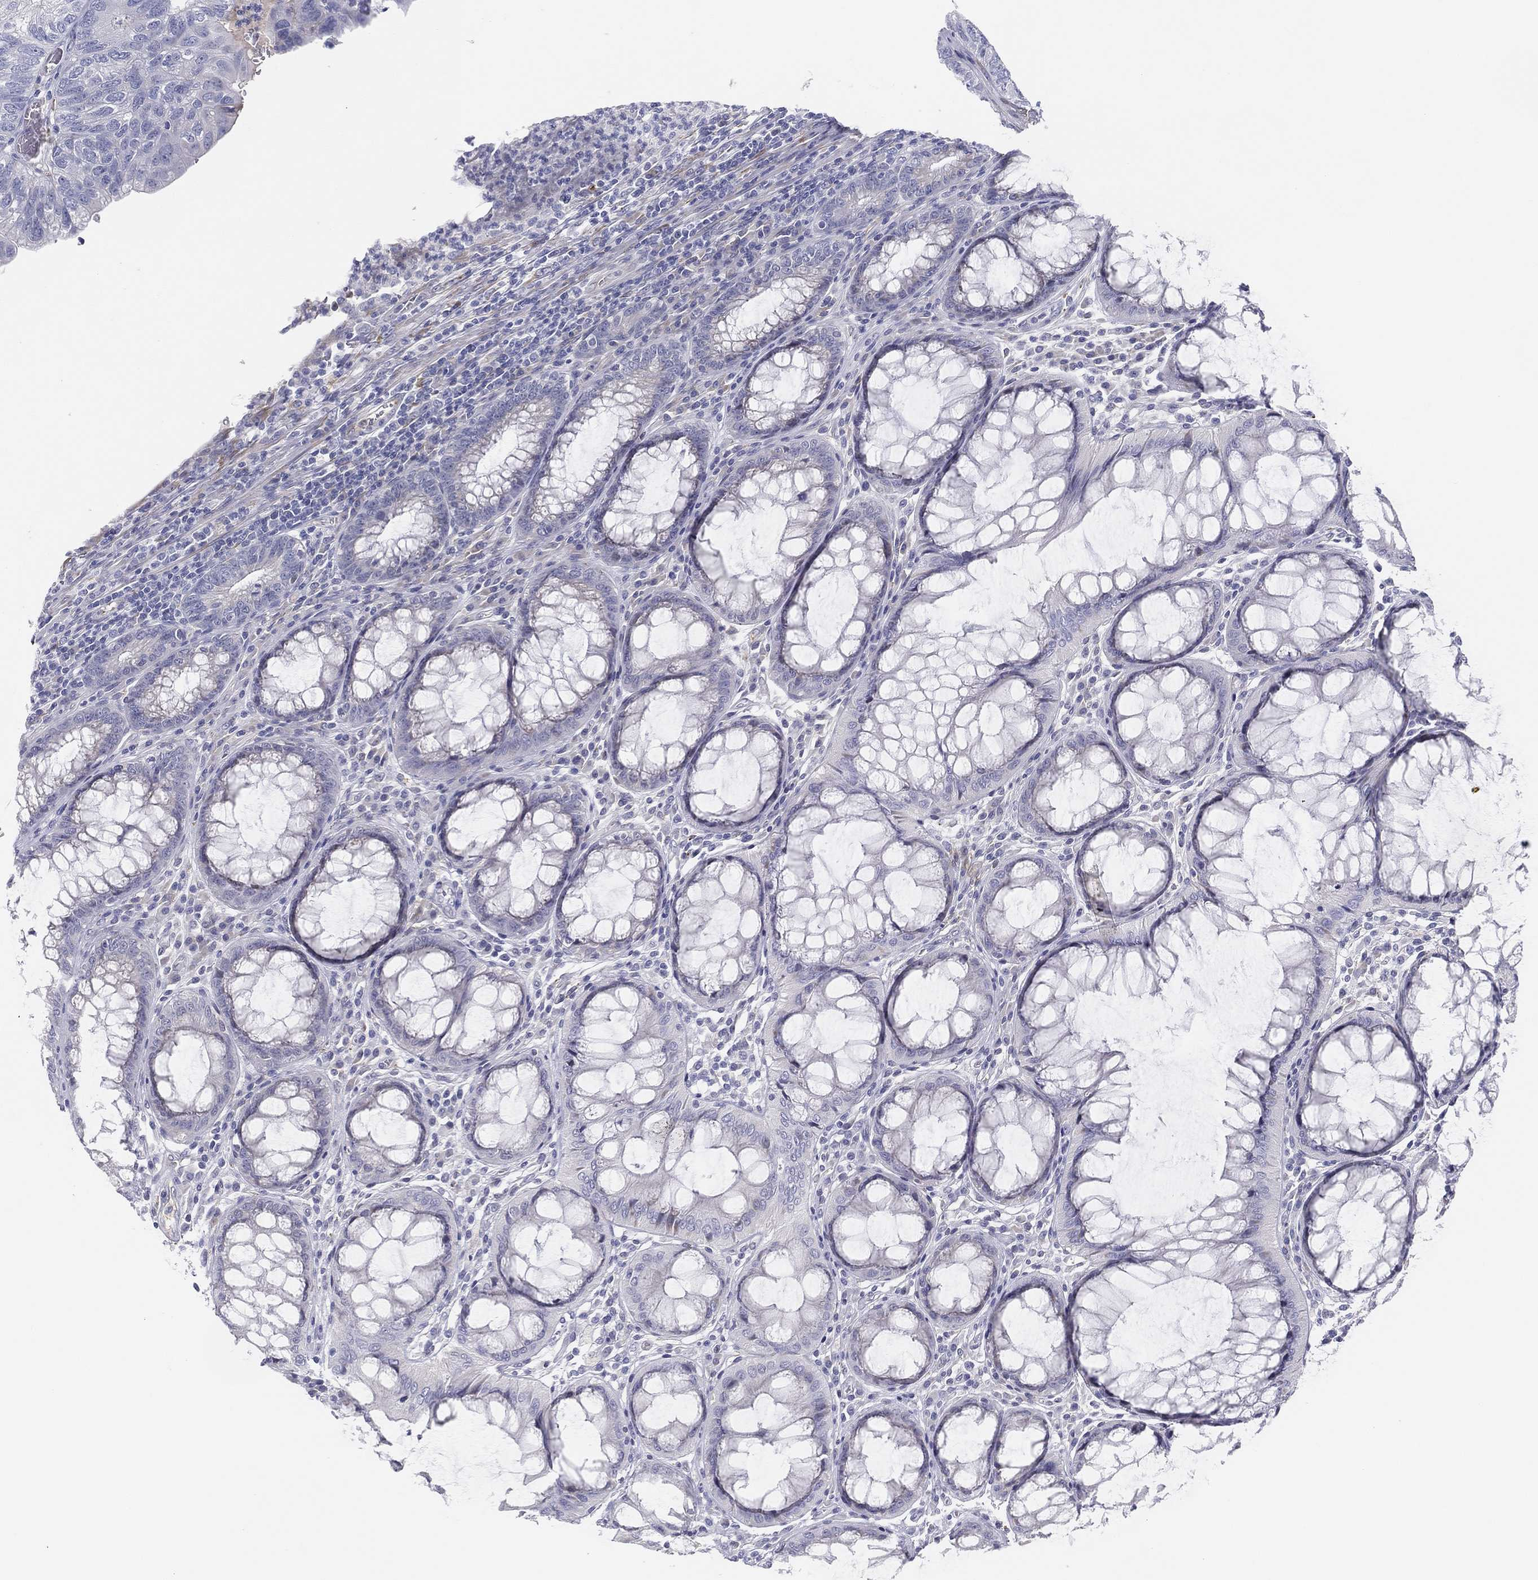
{"staining": {"intensity": "negative", "quantity": "none", "location": "none"}, "tissue": "colorectal cancer", "cell_type": "Tumor cells", "image_type": "cancer", "snomed": [{"axis": "morphology", "description": "Adenocarcinoma, NOS"}, {"axis": "topography", "description": "Colon"}], "caption": "Micrograph shows no protein staining in tumor cells of colorectal adenocarcinoma tissue. The staining is performed using DAB (3,3'-diaminobenzidine) brown chromogen with nuclei counter-stained in using hematoxylin.", "gene": "MLF1", "patient": {"sex": "female", "age": 67}}